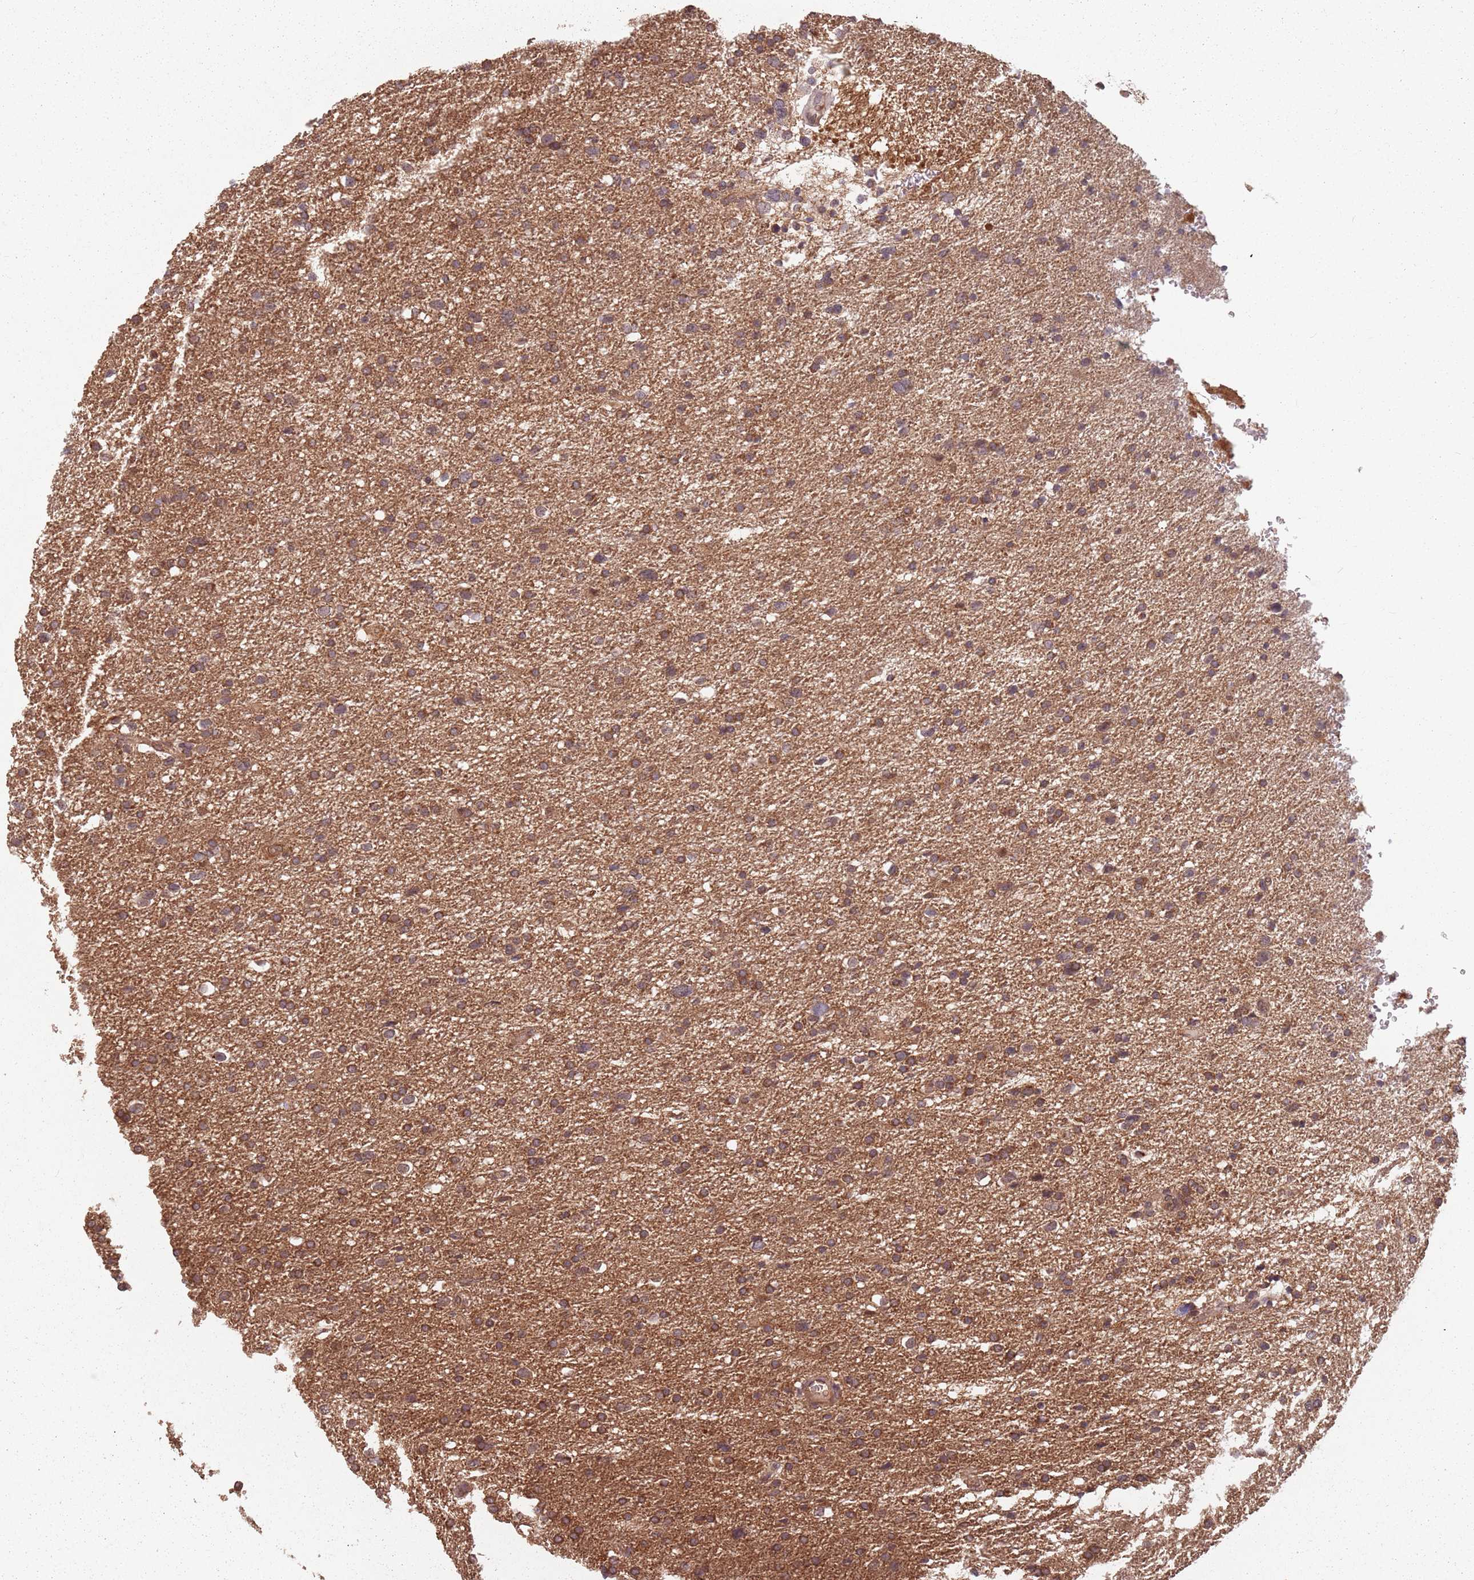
{"staining": {"intensity": "moderate", "quantity": ">75%", "location": "cytoplasmic/membranous"}, "tissue": "glioma", "cell_type": "Tumor cells", "image_type": "cancer", "snomed": [{"axis": "morphology", "description": "Glioma, malignant, Low grade"}, {"axis": "topography", "description": "Brain"}], "caption": "Immunohistochemistry (DAB) staining of low-grade glioma (malignant) reveals moderate cytoplasmic/membranous protein expression in about >75% of tumor cells.", "gene": "C3orf14", "patient": {"sex": "female", "age": 32}}